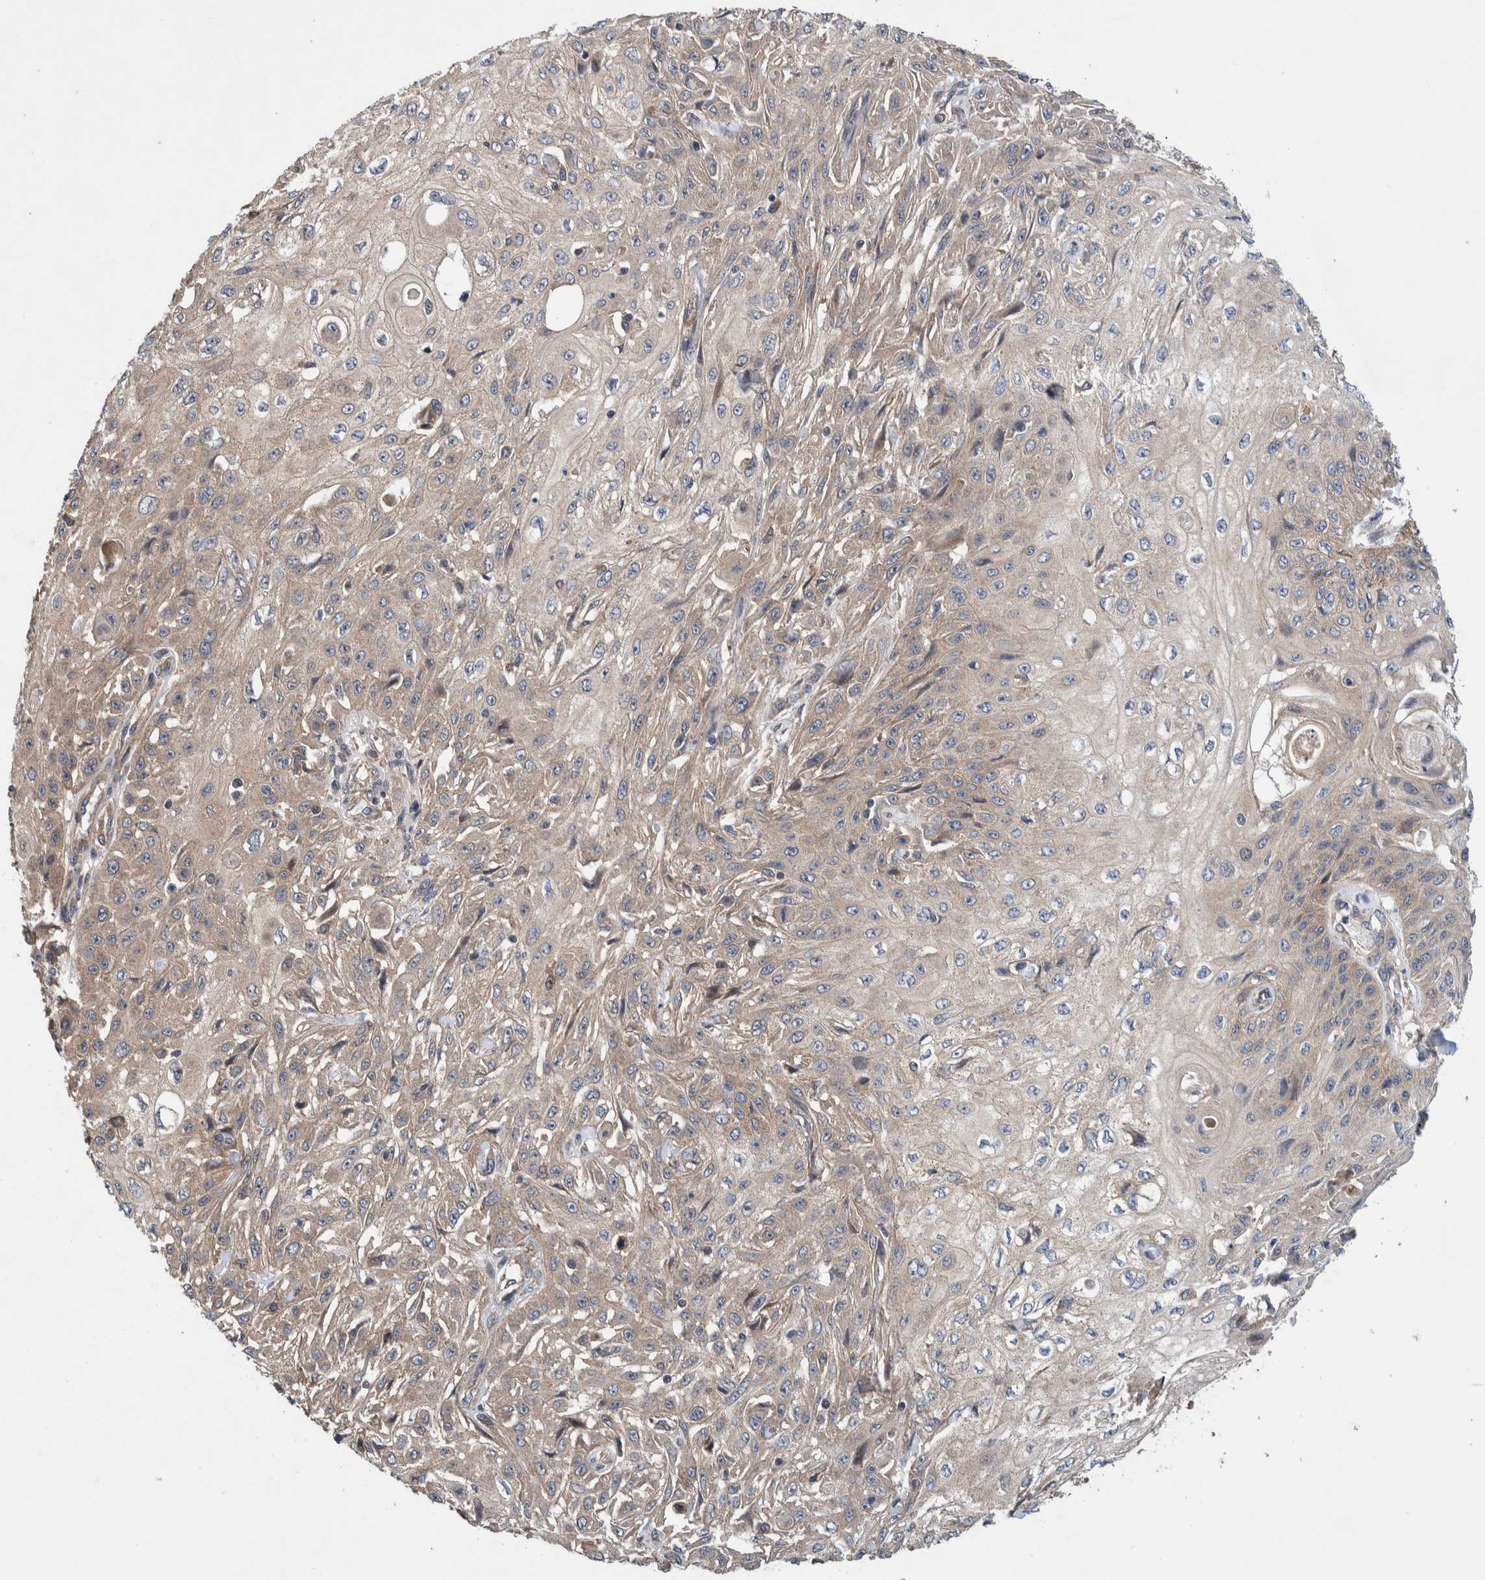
{"staining": {"intensity": "weak", "quantity": "<25%", "location": "cytoplasmic/membranous"}, "tissue": "skin cancer", "cell_type": "Tumor cells", "image_type": "cancer", "snomed": [{"axis": "morphology", "description": "Squamous cell carcinoma, NOS"}, {"axis": "morphology", "description": "Squamous cell carcinoma, metastatic, NOS"}, {"axis": "topography", "description": "Skin"}, {"axis": "topography", "description": "Lymph node"}], "caption": "Human skin cancer stained for a protein using IHC exhibits no expression in tumor cells.", "gene": "PIK3R6", "patient": {"sex": "male", "age": 75}}